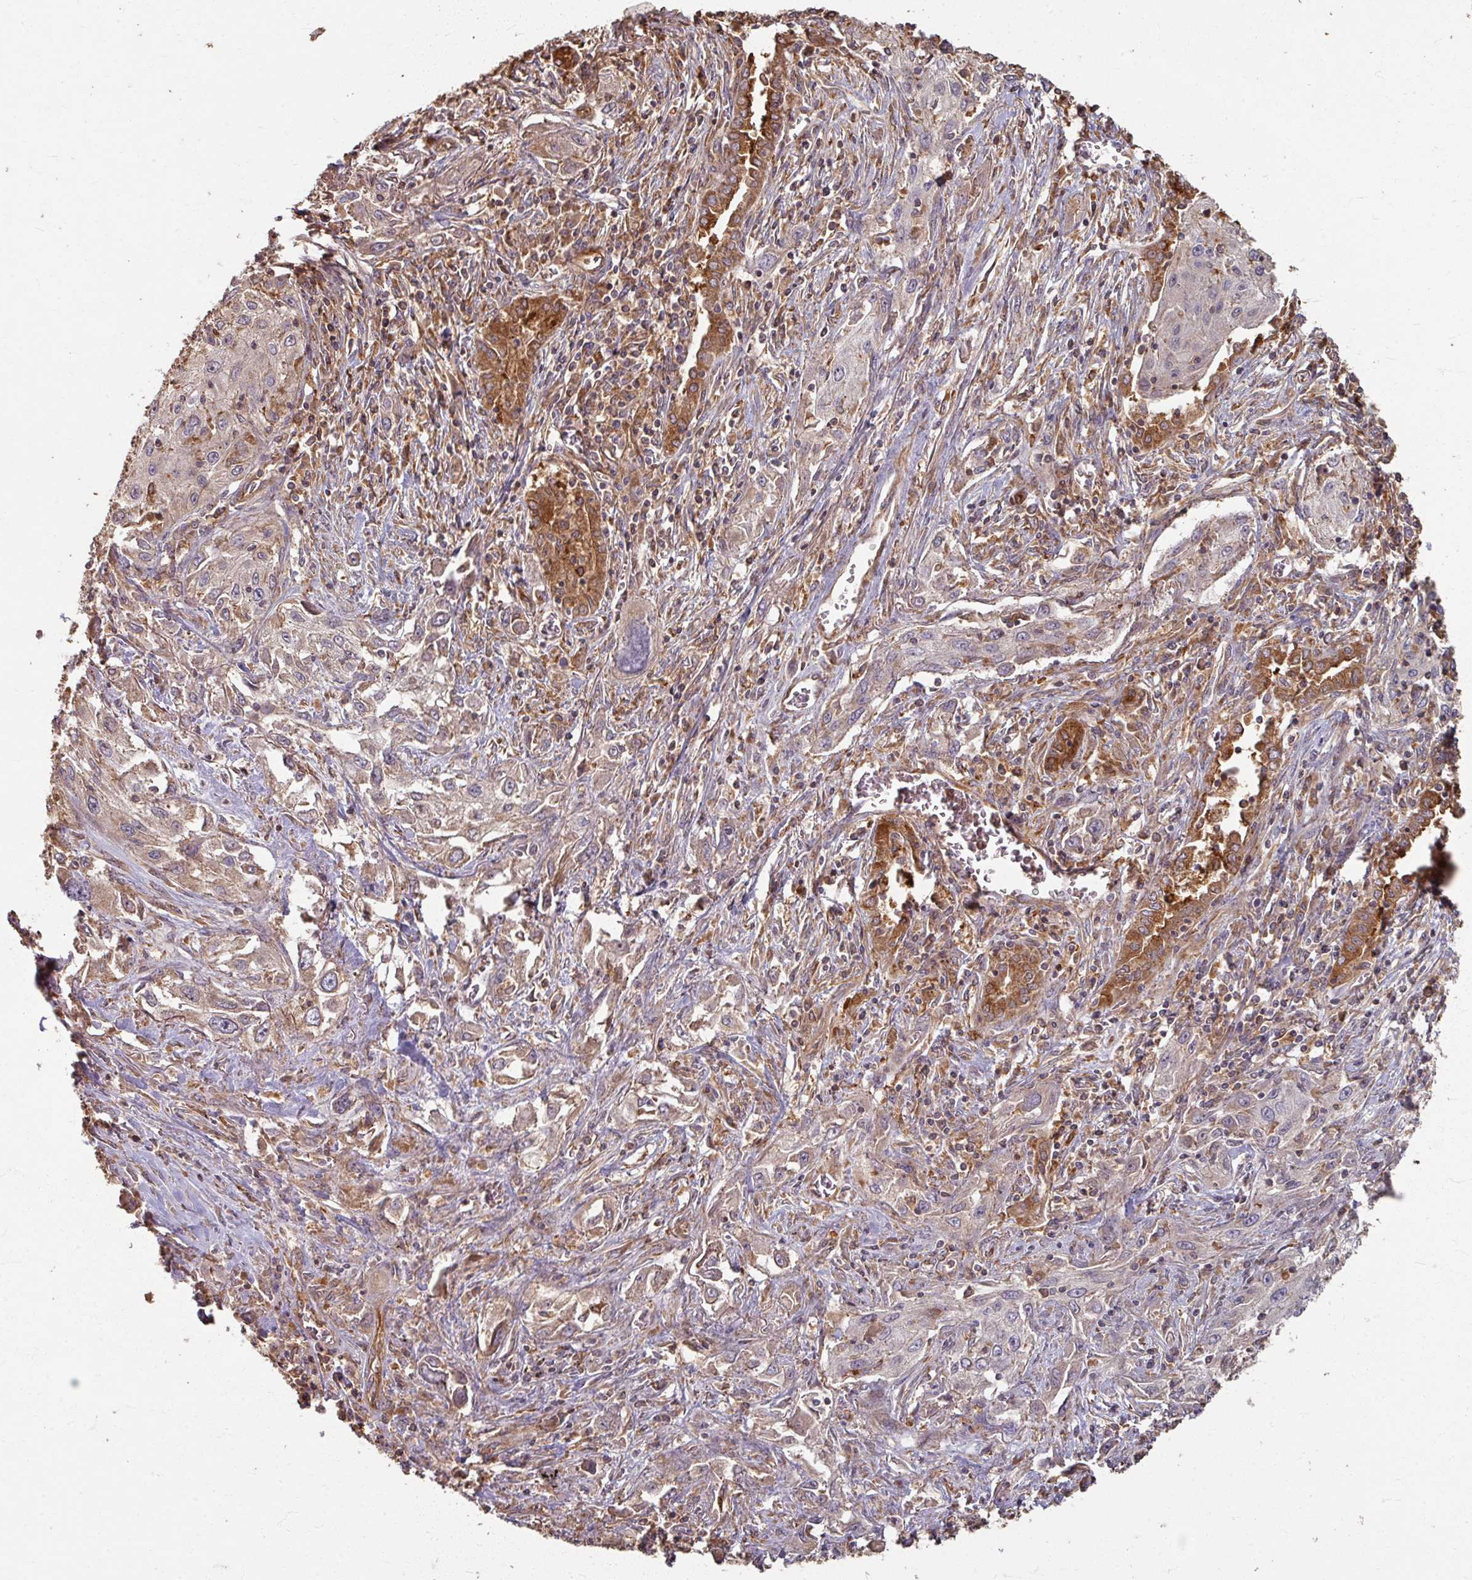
{"staining": {"intensity": "moderate", "quantity": "<25%", "location": "cytoplasmic/membranous"}, "tissue": "lung cancer", "cell_type": "Tumor cells", "image_type": "cancer", "snomed": [{"axis": "morphology", "description": "Squamous cell carcinoma, NOS"}, {"axis": "topography", "description": "Lung"}], "caption": "Protein staining of lung cancer (squamous cell carcinoma) tissue displays moderate cytoplasmic/membranous staining in approximately <25% of tumor cells.", "gene": "CCDC68", "patient": {"sex": "female", "age": 69}}